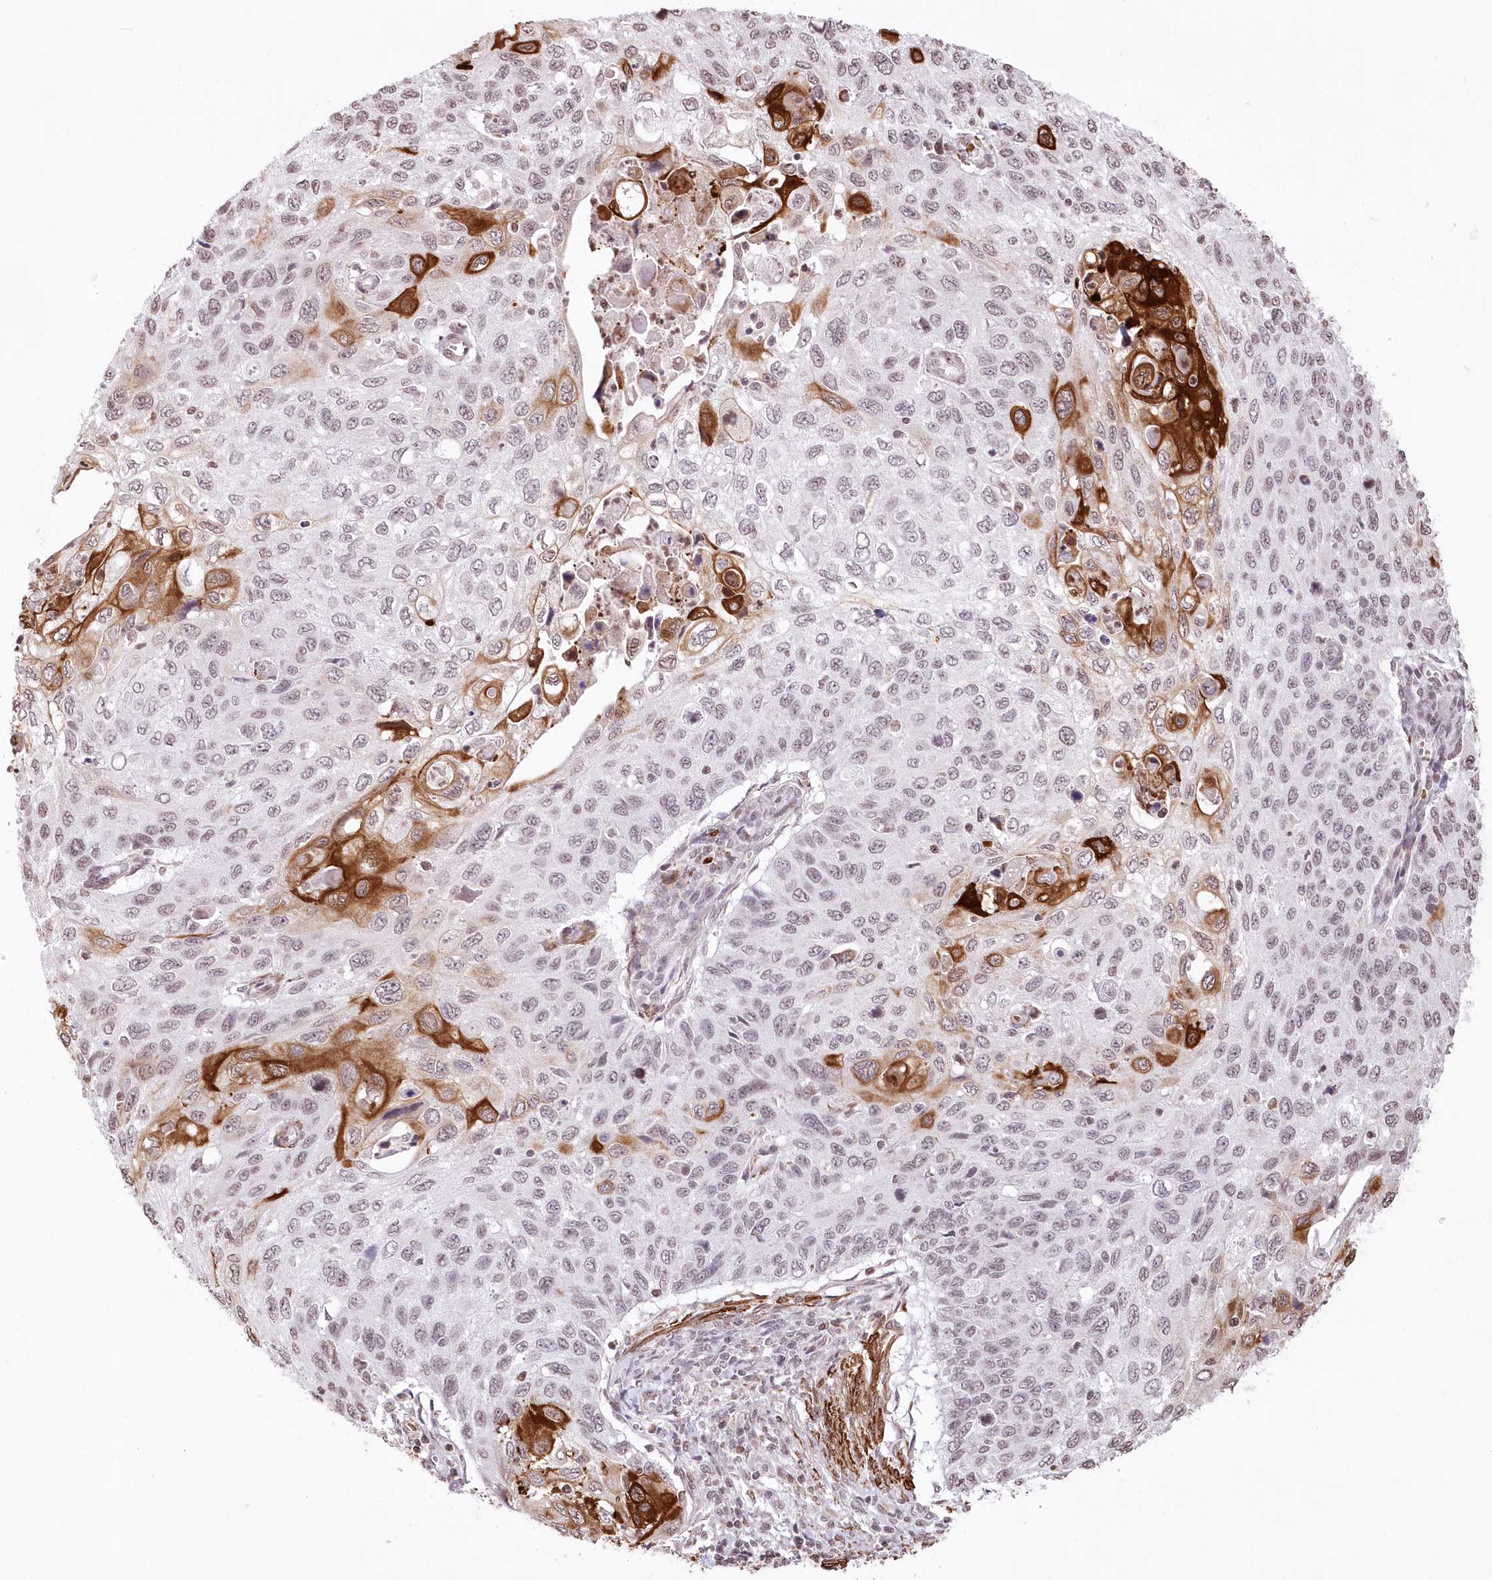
{"staining": {"intensity": "strong", "quantity": "25%-75%", "location": "cytoplasmic/membranous,nuclear"}, "tissue": "cervical cancer", "cell_type": "Tumor cells", "image_type": "cancer", "snomed": [{"axis": "morphology", "description": "Squamous cell carcinoma, NOS"}, {"axis": "topography", "description": "Cervix"}], "caption": "This is a histology image of immunohistochemistry staining of cervical cancer, which shows strong staining in the cytoplasmic/membranous and nuclear of tumor cells.", "gene": "RBM27", "patient": {"sex": "female", "age": 70}}